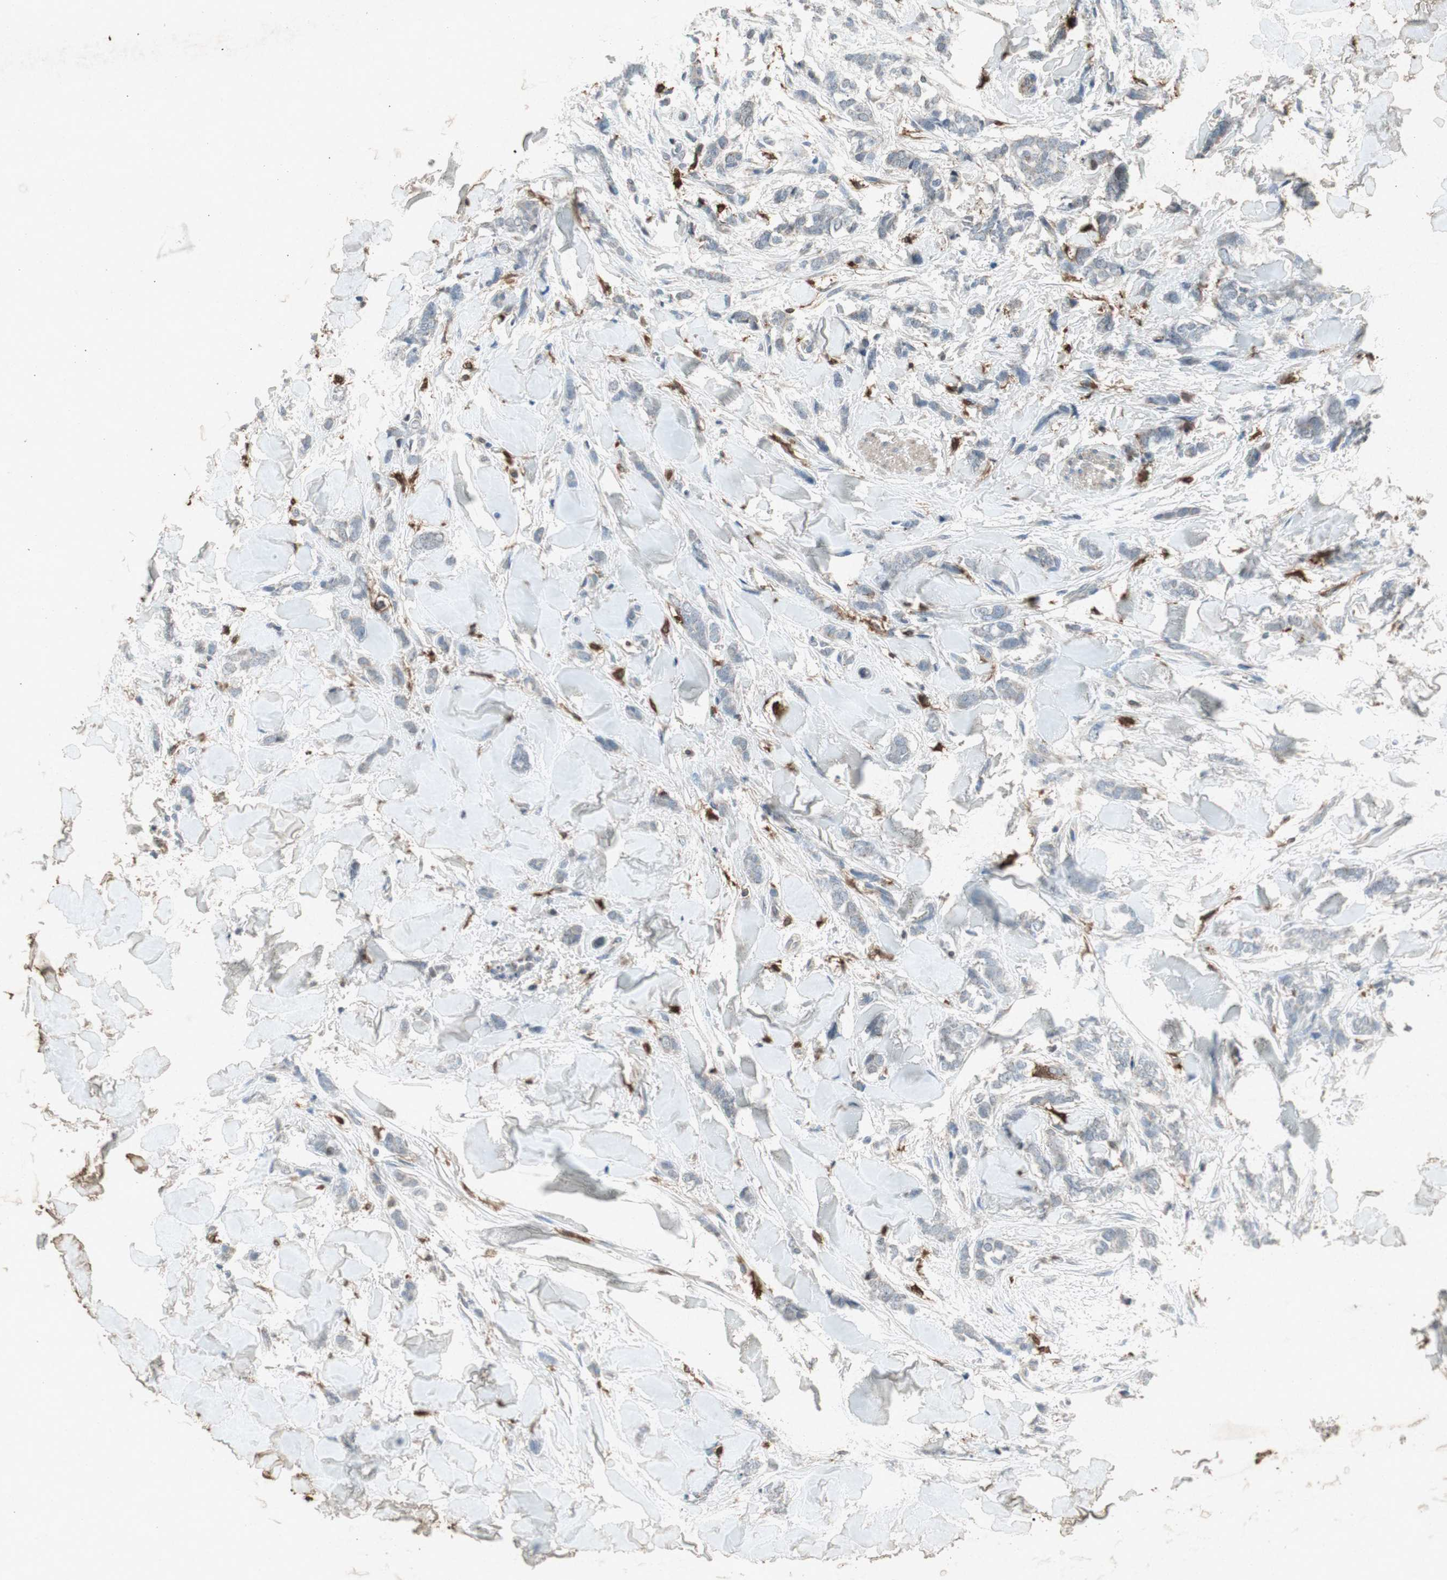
{"staining": {"intensity": "negative", "quantity": "none", "location": "none"}, "tissue": "breast cancer", "cell_type": "Tumor cells", "image_type": "cancer", "snomed": [{"axis": "morphology", "description": "Lobular carcinoma"}, {"axis": "topography", "description": "Skin"}, {"axis": "topography", "description": "Breast"}], "caption": "Tumor cells are negative for brown protein staining in breast cancer (lobular carcinoma).", "gene": "TYROBP", "patient": {"sex": "female", "age": 46}}